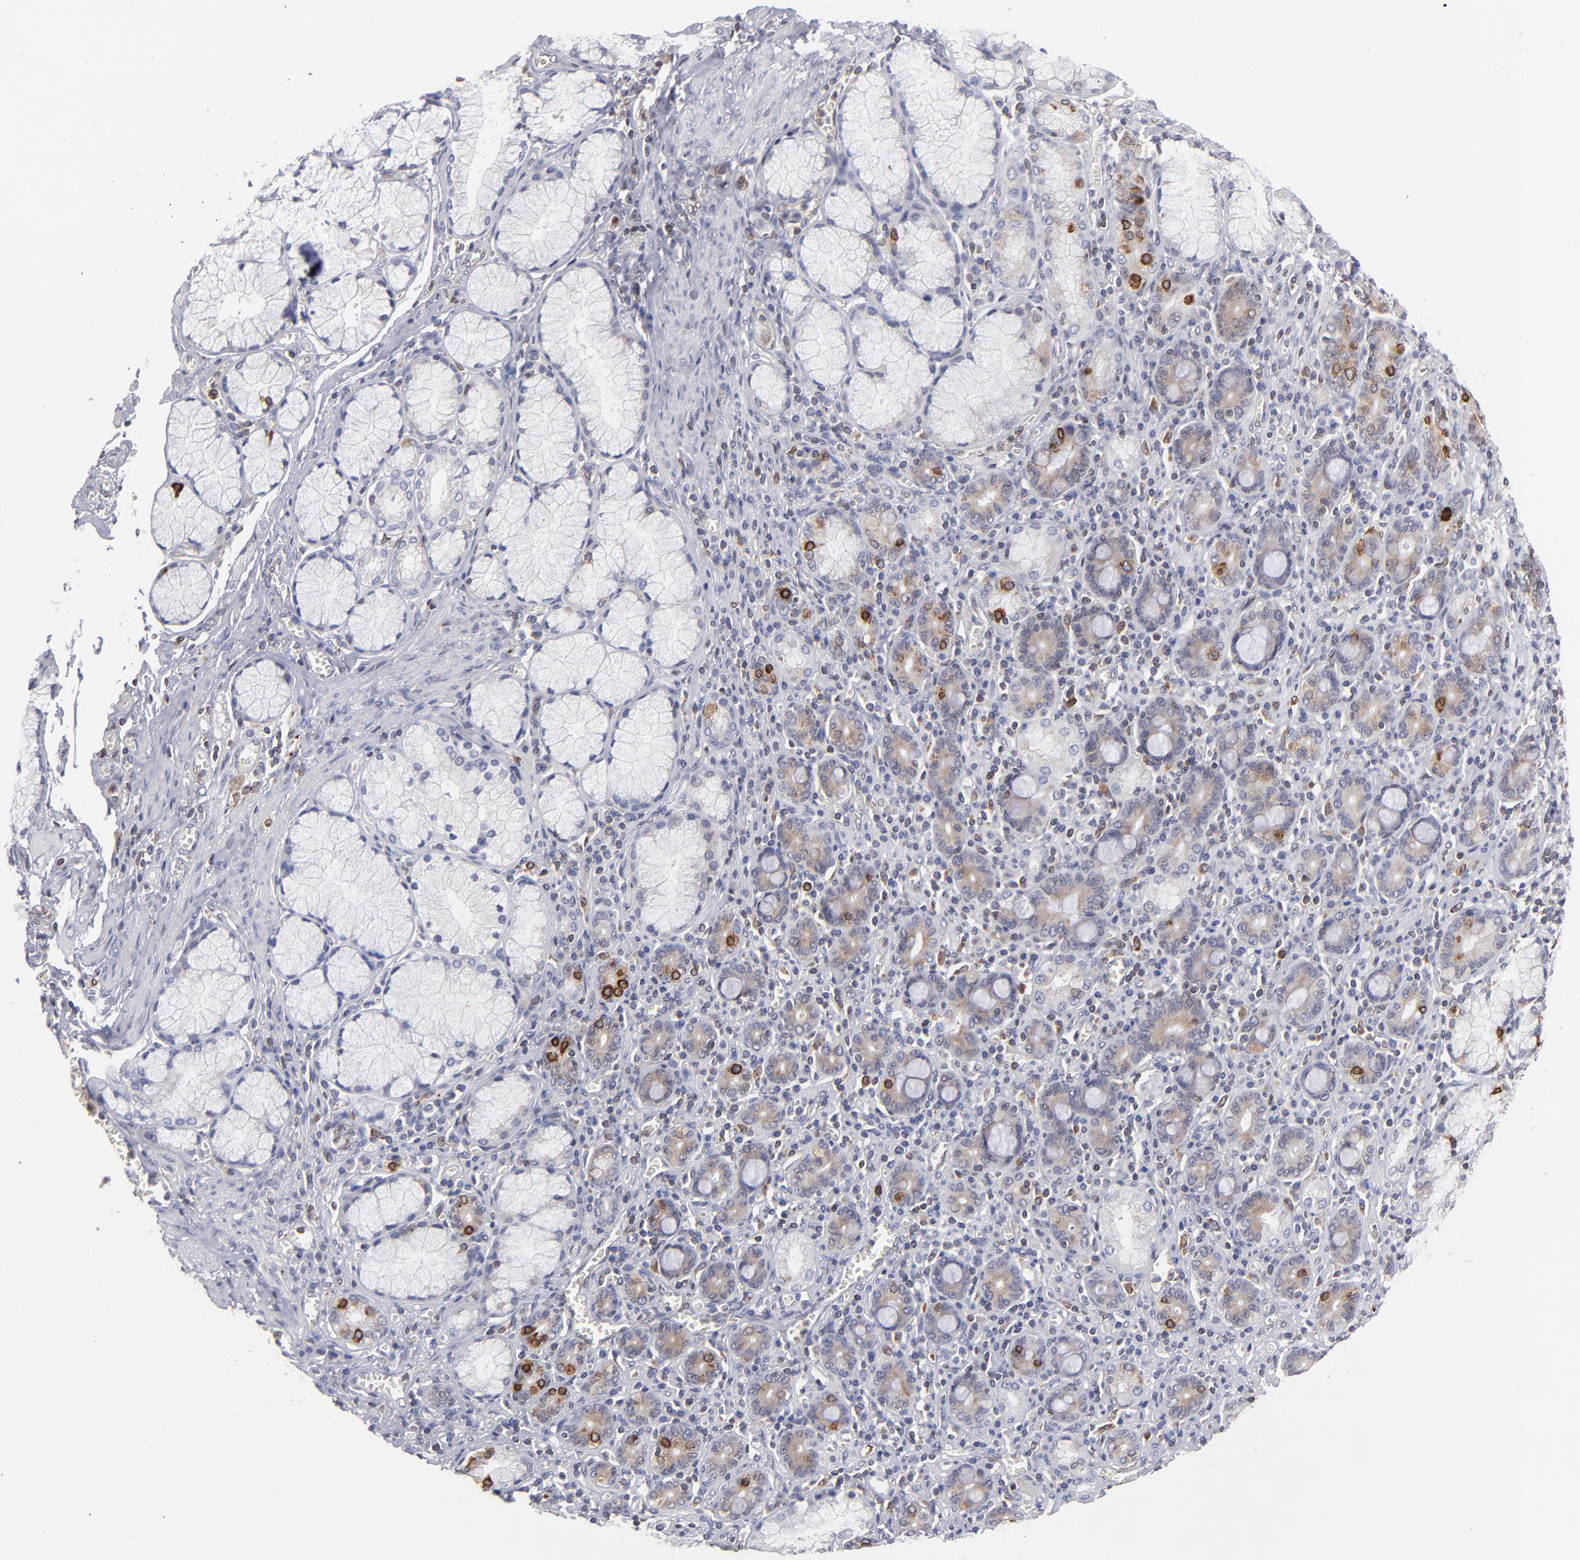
{"staining": {"intensity": "weak", "quantity": ">75%", "location": "cytoplasmic/membranous"}, "tissue": "pancreatic cancer", "cell_type": "Tumor cells", "image_type": "cancer", "snomed": [{"axis": "morphology", "description": "Adenocarcinoma, NOS"}, {"axis": "topography", "description": "Pancreas"}], "caption": "IHC of human pancreatic cancer reveals low levels of weak cytoplasmic/membranous expression in approximately >75% of tumor cells.", "gene": "TMX1", "patient": {"sex": "male", "age": 77}}